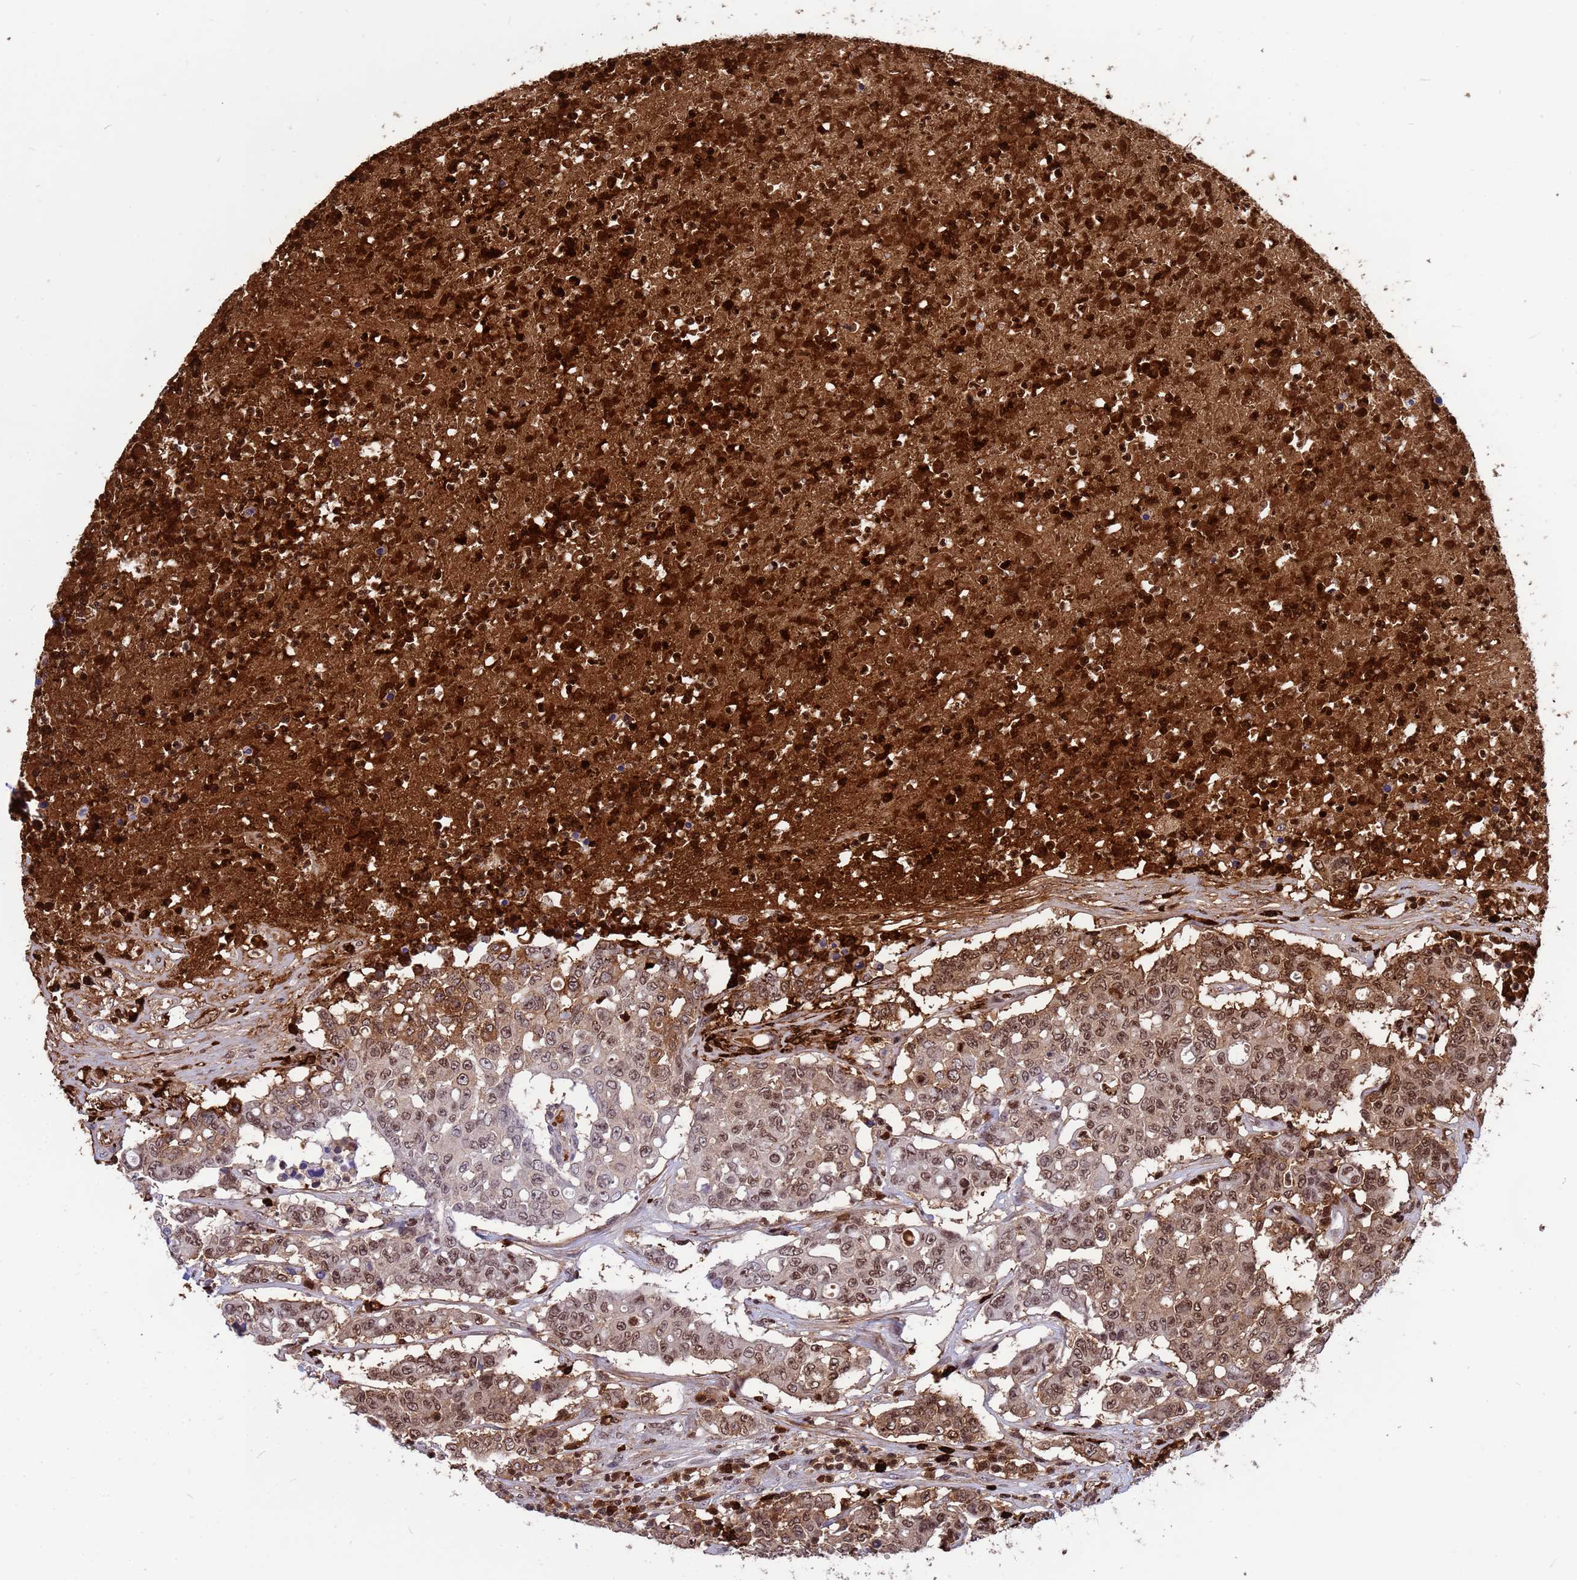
{"staining": {"intensity": "moderate", "quantity": "25%-75%", "location": "nuclear"}, "tissue": "colorectal cancer", "cell_type": "Tumor cells", "image_type": "cancer", "snomed": [{"axis": "morphology", "description": "Adenocarcinoma, NOS"}, {"axis": "topography", "description": "Colon"}], "caption": "Tumor cells exhibit medium levels of moderate nuclear positivity in about 25%-75% of cells in adenocarcinoma (colorectal). (brown staining indicates protein expression, while blue staining denotes nuclei).", "gene": "ORM1", "patient": {"sex": "male", "age": 51}}